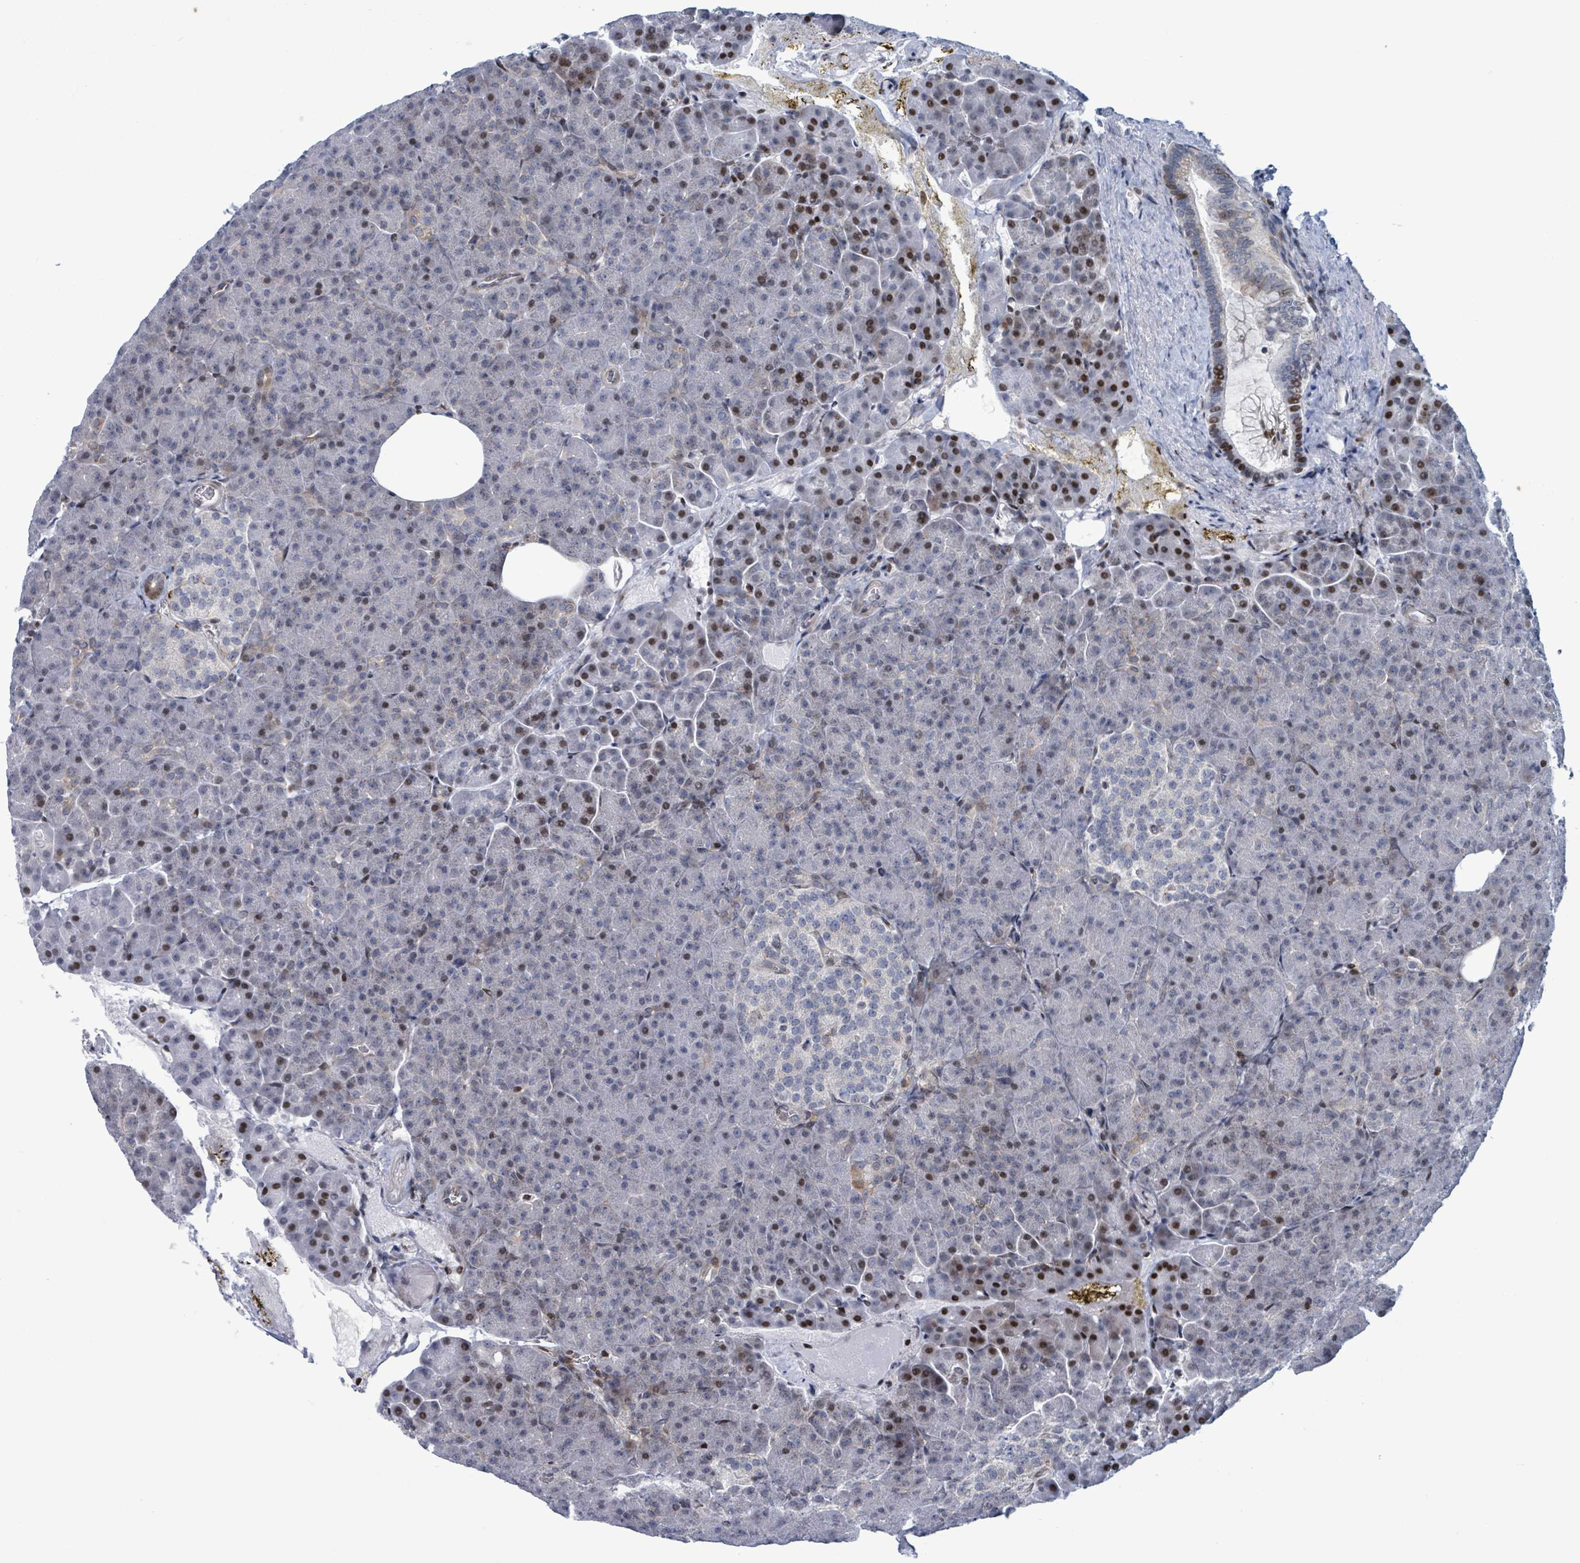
{"staining": {"intensity": "strong", "quantity": "<25%", "location": "nuclear"}, "tissue": "pancreas", "cell_type": "Exocrine glandular cells", "image_type": "normal", "snomed": [{"axis": "morphology", "description": "Normal tissue, NOS"}, {"axis": "topography", "description": "Pancreas"}], "caption": "Pancreas was stained to show a protein in brown. There is medium levels of strong nuclear positivity in about <25% of exocrine glandular cells.", "gene": "FNDC4", "patient": {"sex": "female", "age": 74}}